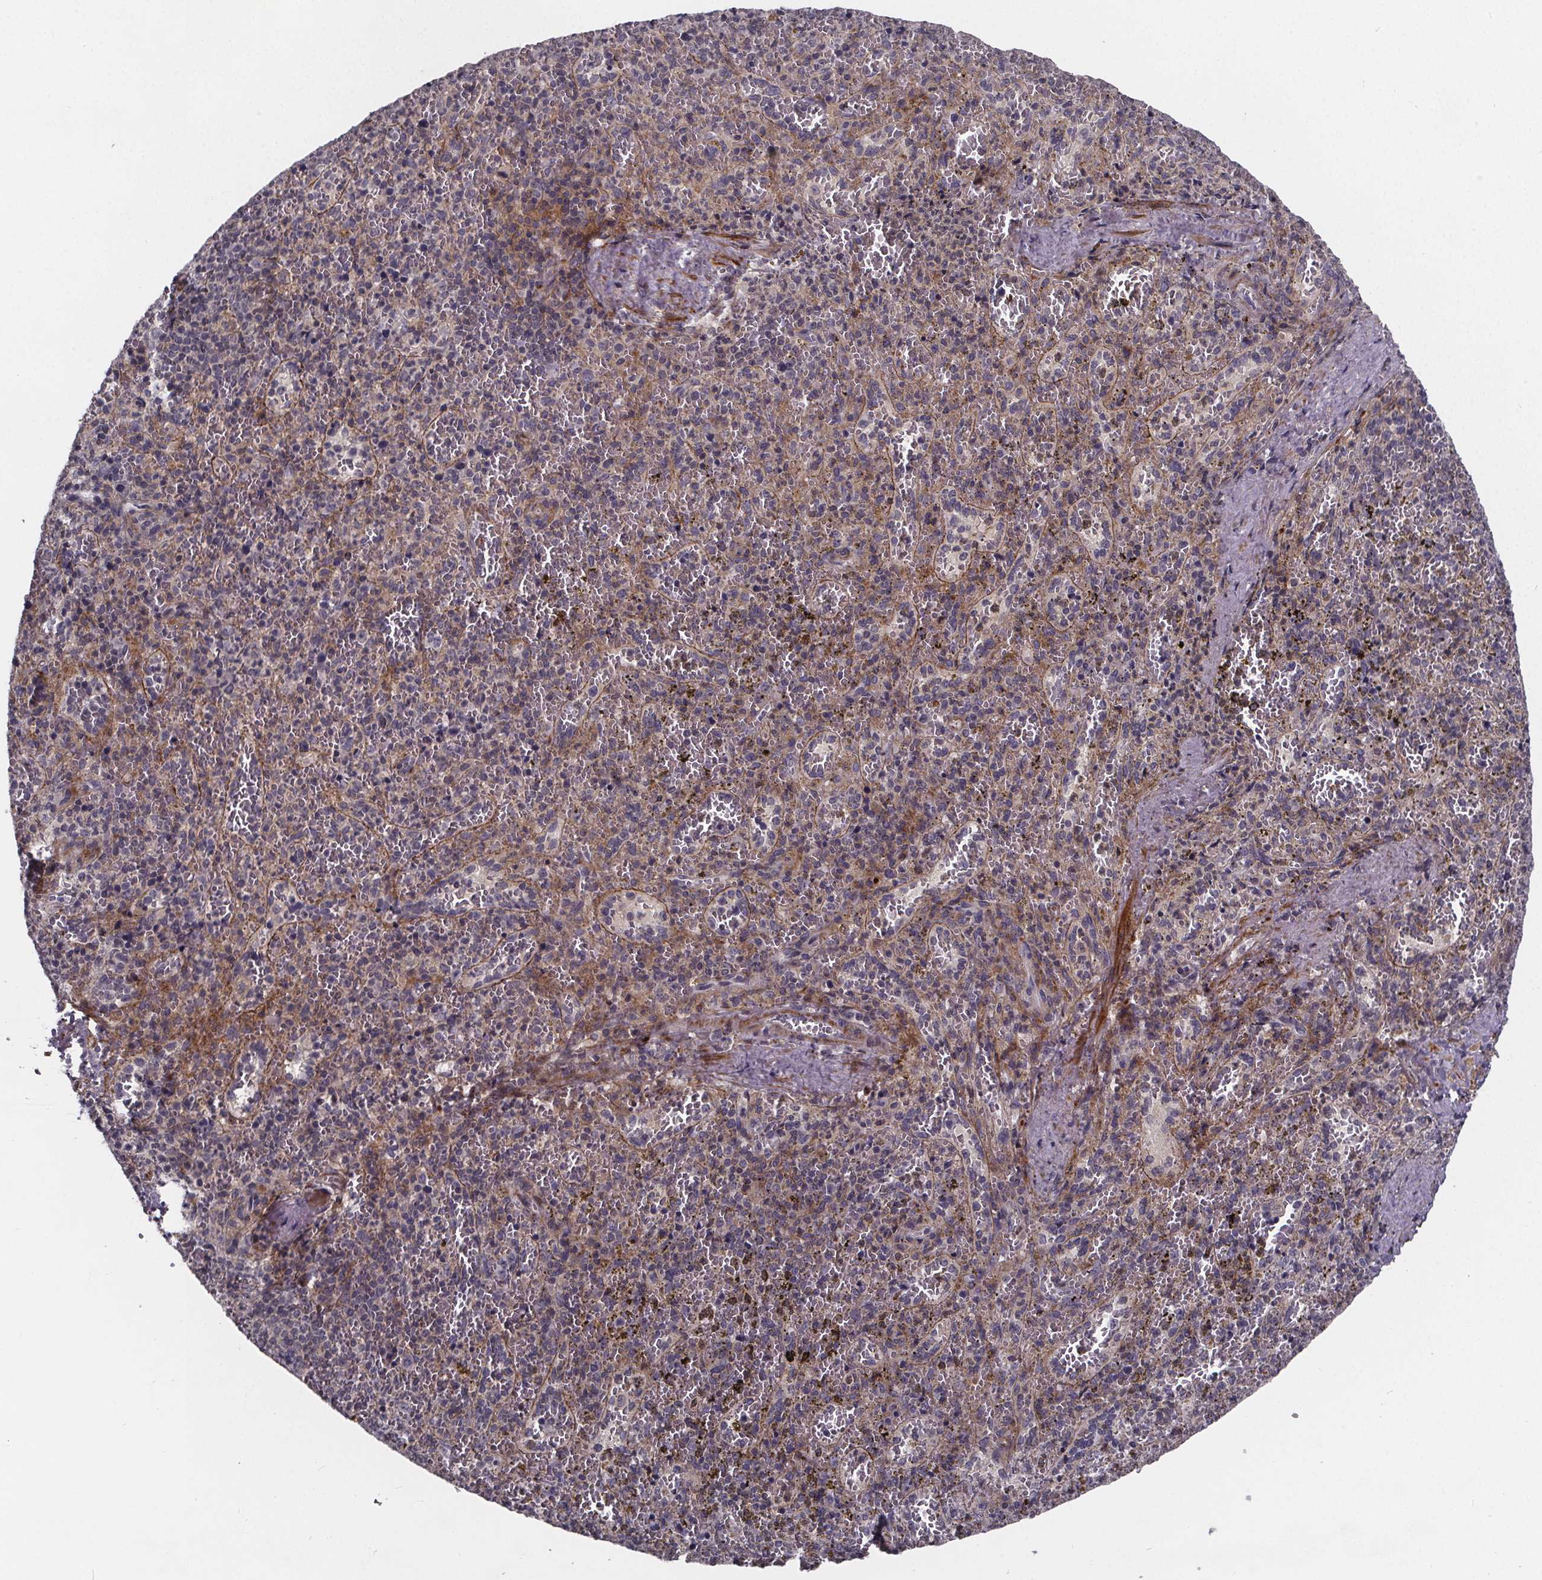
{"staining": {"intensity": "weak", "quantity": "<25%", "location": "cytoplasmic/membranous"}, "tissue": "spleen", "cell_type": "Cells in red pulp", "image_type": "normal", "snomed": [{"axis": "morphology", "description": "Normal tissue, NOS"}, {"axis": "topography", "description": "Spleen"}], "caption": "Human spleen stained for a protein using IHC demonstrates no positivity in cells in red pulp.", "gene": "FBXW2", "patient": {"sex": "female", "age": 50}}